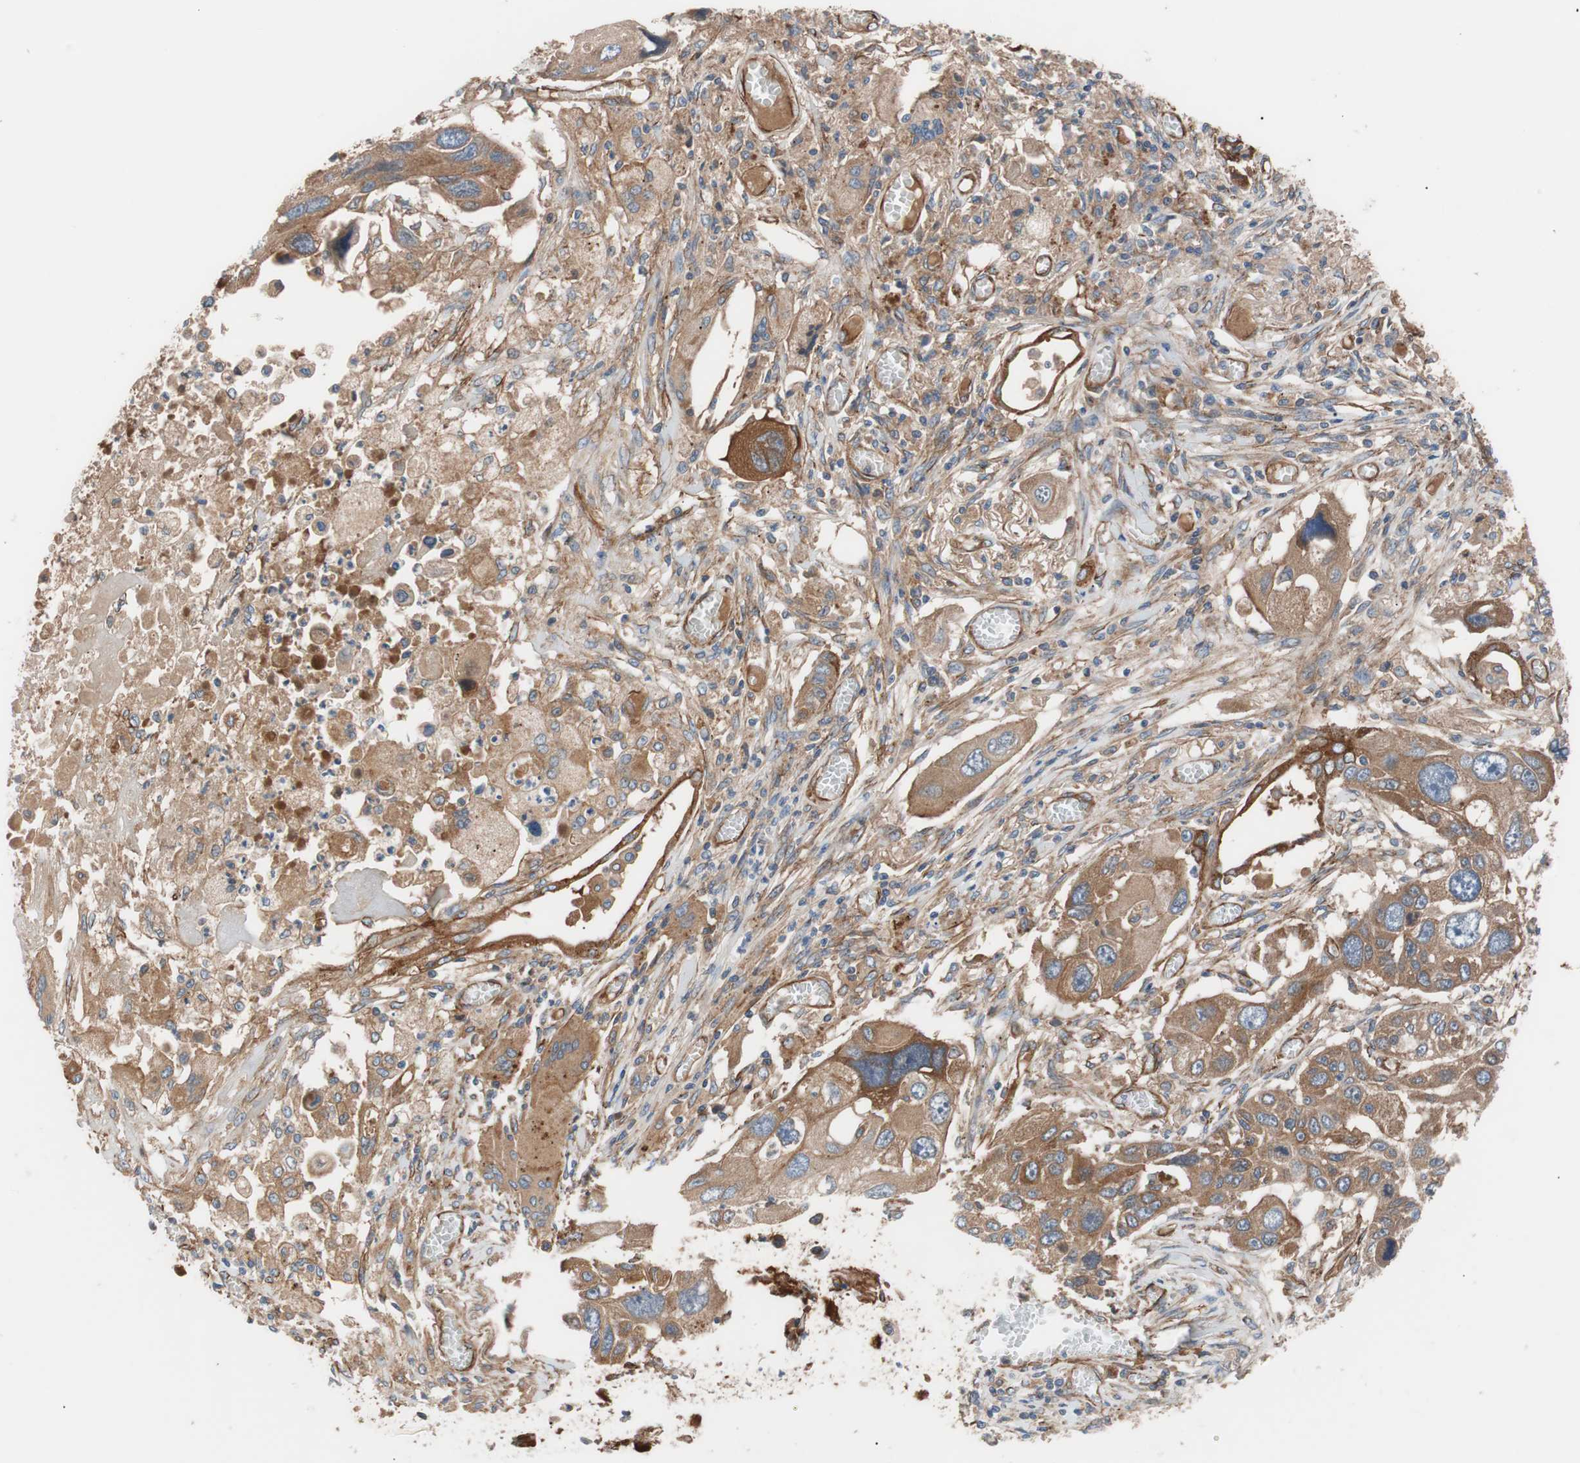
{"staining": {"intensity": "moderate", "quantity": ">75%", "location": "cytoplasmic/membranous"}, "tissue": "lung cancer", "cell_type": "Tumor cells", "image_type": "cancer", "snomed": [{"axis": "morphology", "description": "Squamous cell carcinoma, NOS"}, {"axis": "topography", "description": "Lung"}], "caption": "The immunohistochemical stain labels moderate cytoplasmic/membranous staining in tumor cells of squamous cell carcinoma (lung) tissue.", "gene": "SPINT1", "patient": {"sex": "male", "age": 71}}